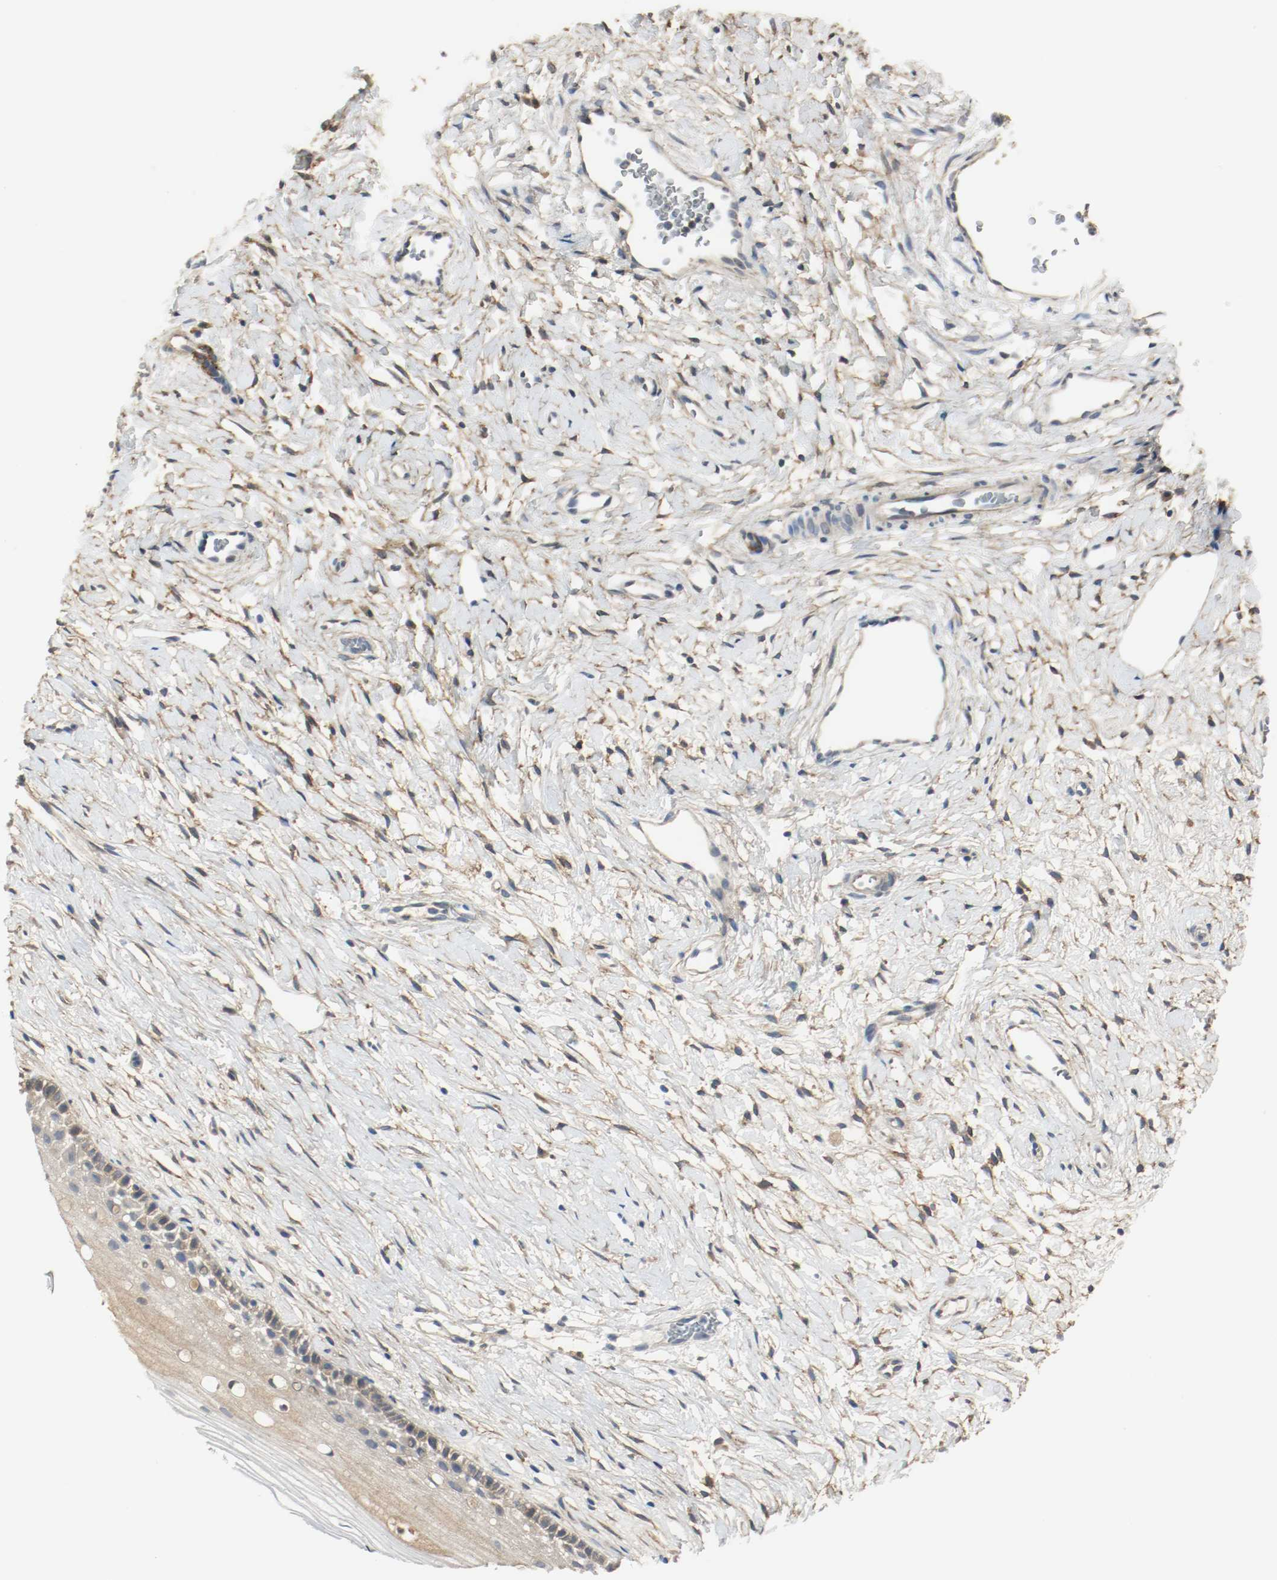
{"staining": {"intensity": "negative", "quantity": "none", "location": "none"}, "tissue": "cervix", "cell_type": "Glandular cells", "image_type": "normal", "snomed": [{"axis": "morphology", "description": "Normal tissue, NOS"}, {"axis": "topography", "description": "Cervix"}], "caption": "Image shows no significant protein staining in glandular cells of normal cervix.", "gene": "MELTF", "patient": {"sex": "female", "age": 46}}